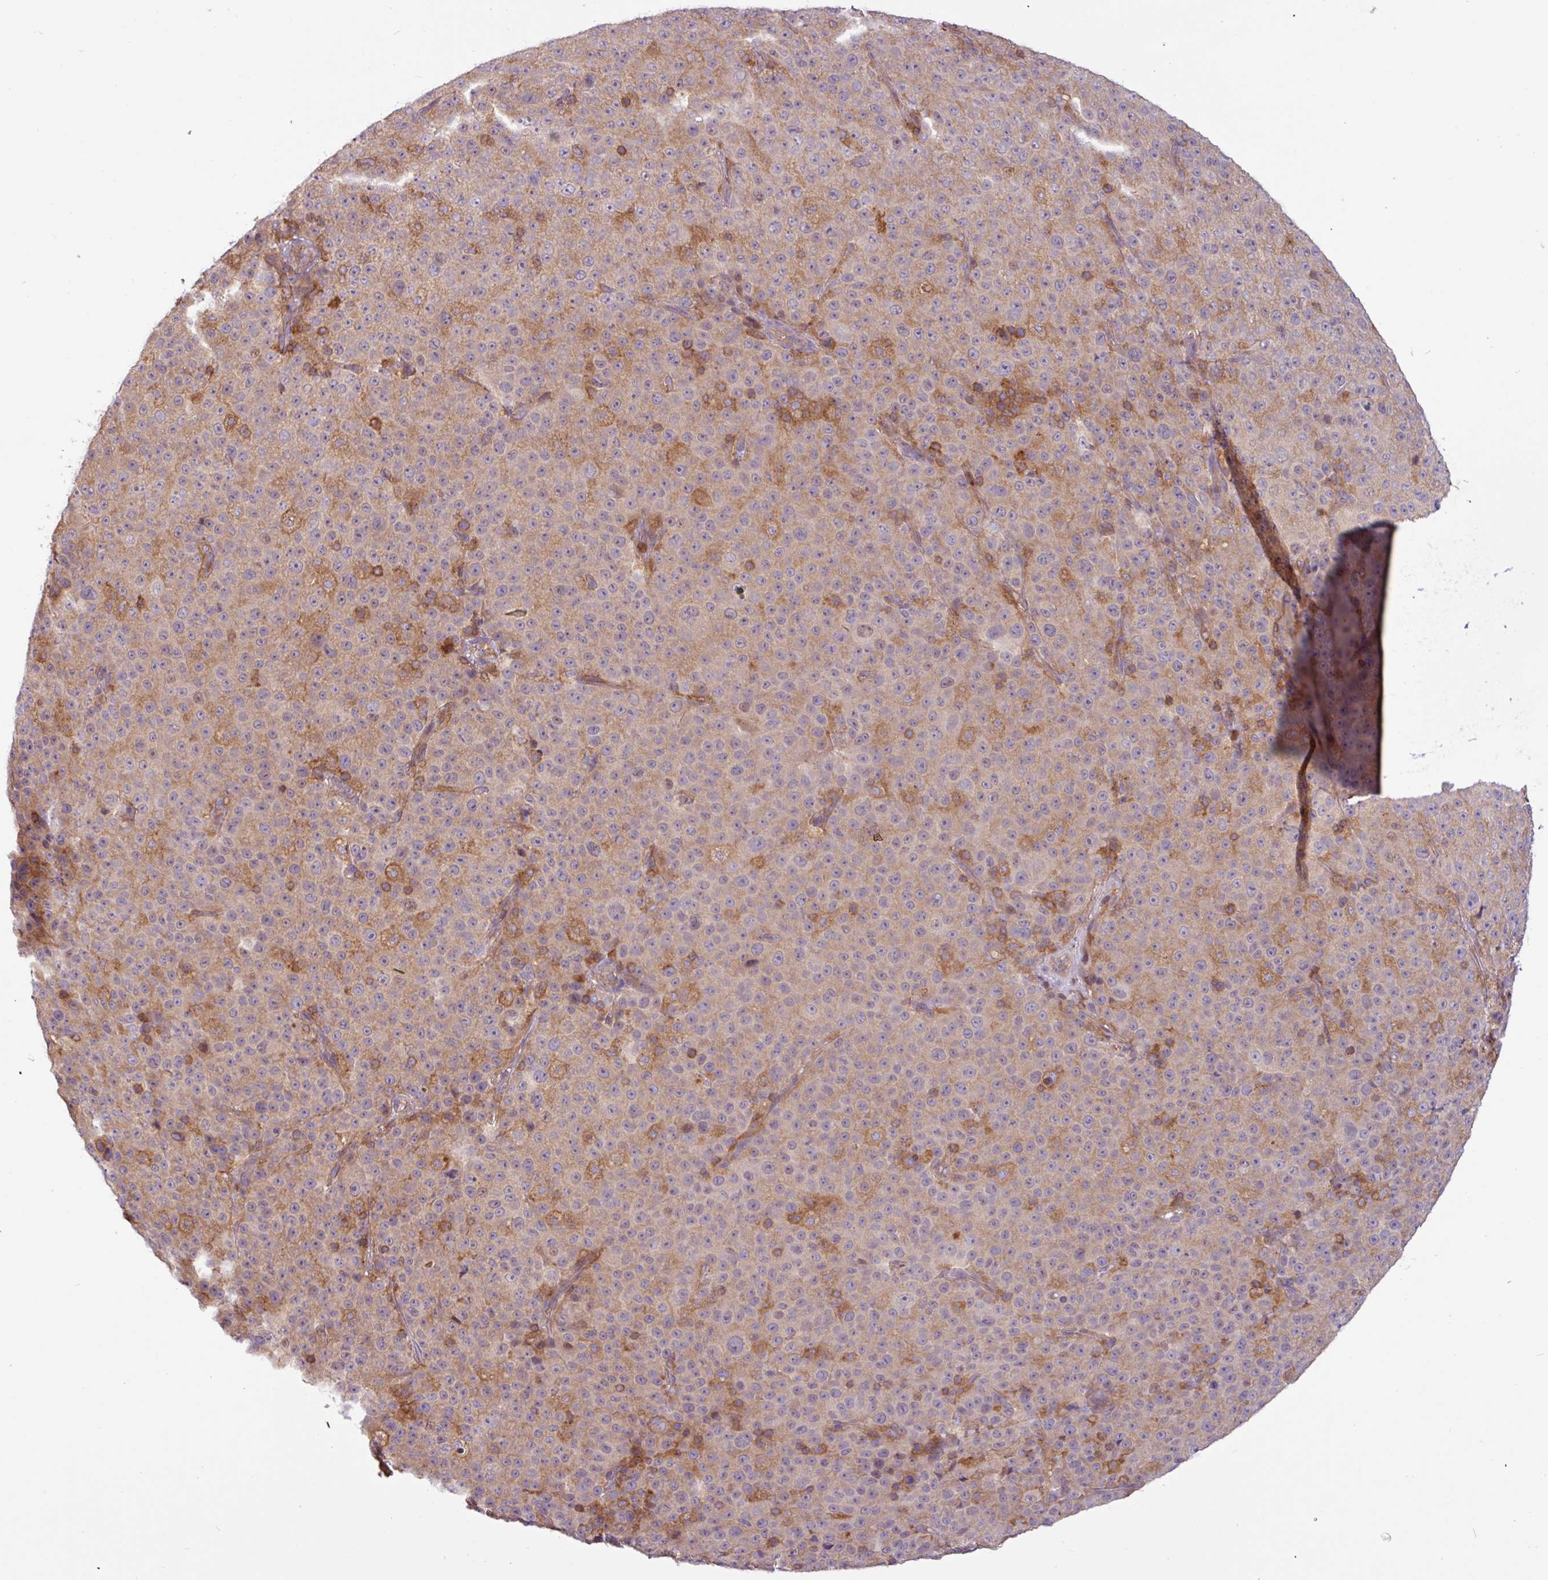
{"staining": {"intensity": "moderate", "quantity": "<25%", "location": "cytoplasmic/membranous"}, "tissue": "melanoma", "cell_type": "Tumor cells", "image_type": "cancer", "snomed": [{"axis": "morphology", "description": "Malignant melanoma, Metastatic site"}, {"axis": "topography", "description": "Skin"}, {"axis": "topography", "description": "Lymph node"}], "caption": "There is low levels of moderate cytoplasmic/membranous positivity in tumor cells of malignant melanoma (metastatic site), as demonstrated by immunohistochemical staining (brown color).", "gene": "ACTR3", "patient": {"sex": "male", "age": 66}}